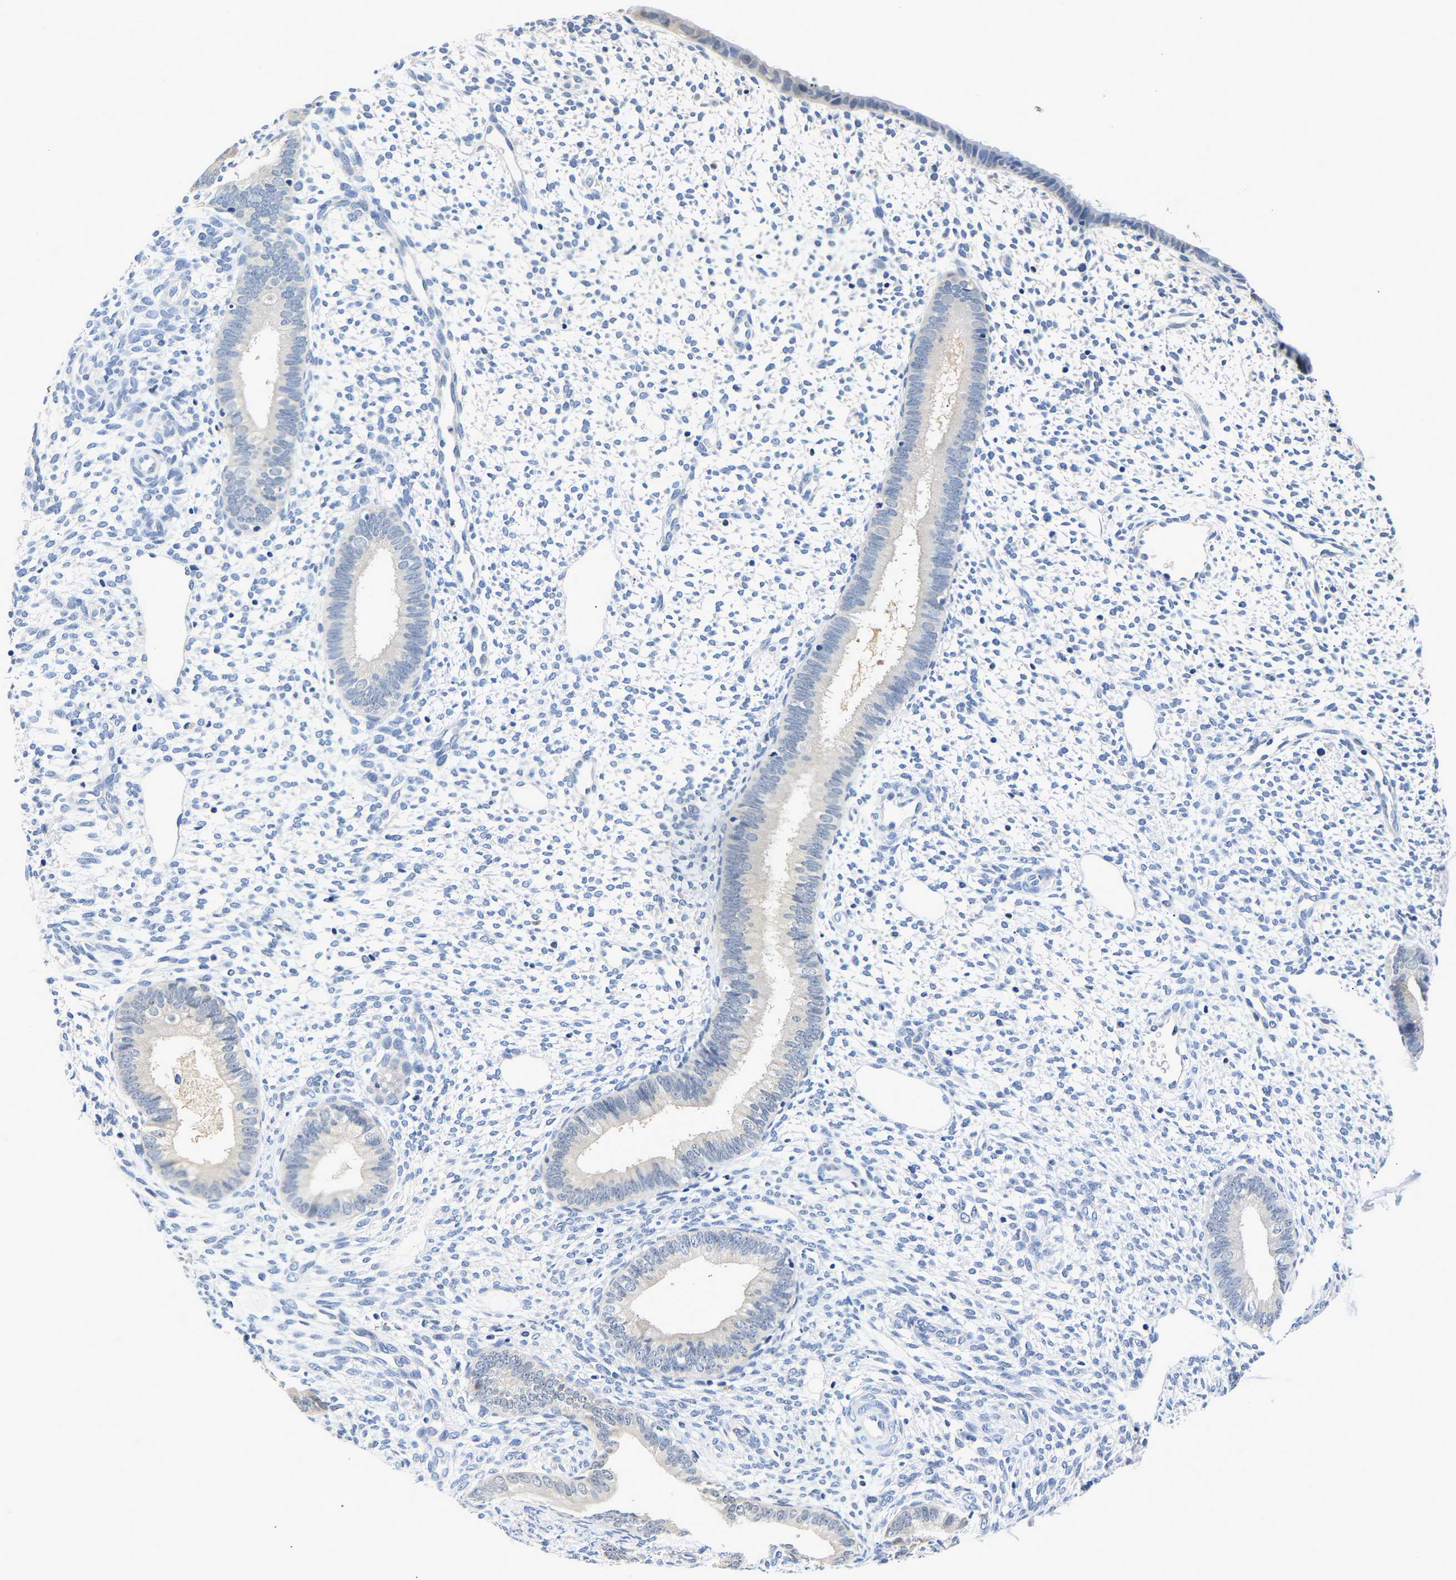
{"staining": {"intensity": "negative", "quantity": "none", "location": "none"}, "tissue": "endometrium", "cell_type": "Cells in endometrial stroma", "image_type": "normal", "snomed": [{"axis": "morphology", "description": "Normal tissue, NOS"}, {"axis": "topography", "description": "Endometrium"}], "caption": "Immunohistochemistry (IHC) histopathology image of benign endometrium stained for a protein (brown), which reveals no positivity in cells in endometrial stroma.", "gene": "UCHL3", "patient": {"sex": "female", "age": 46}}